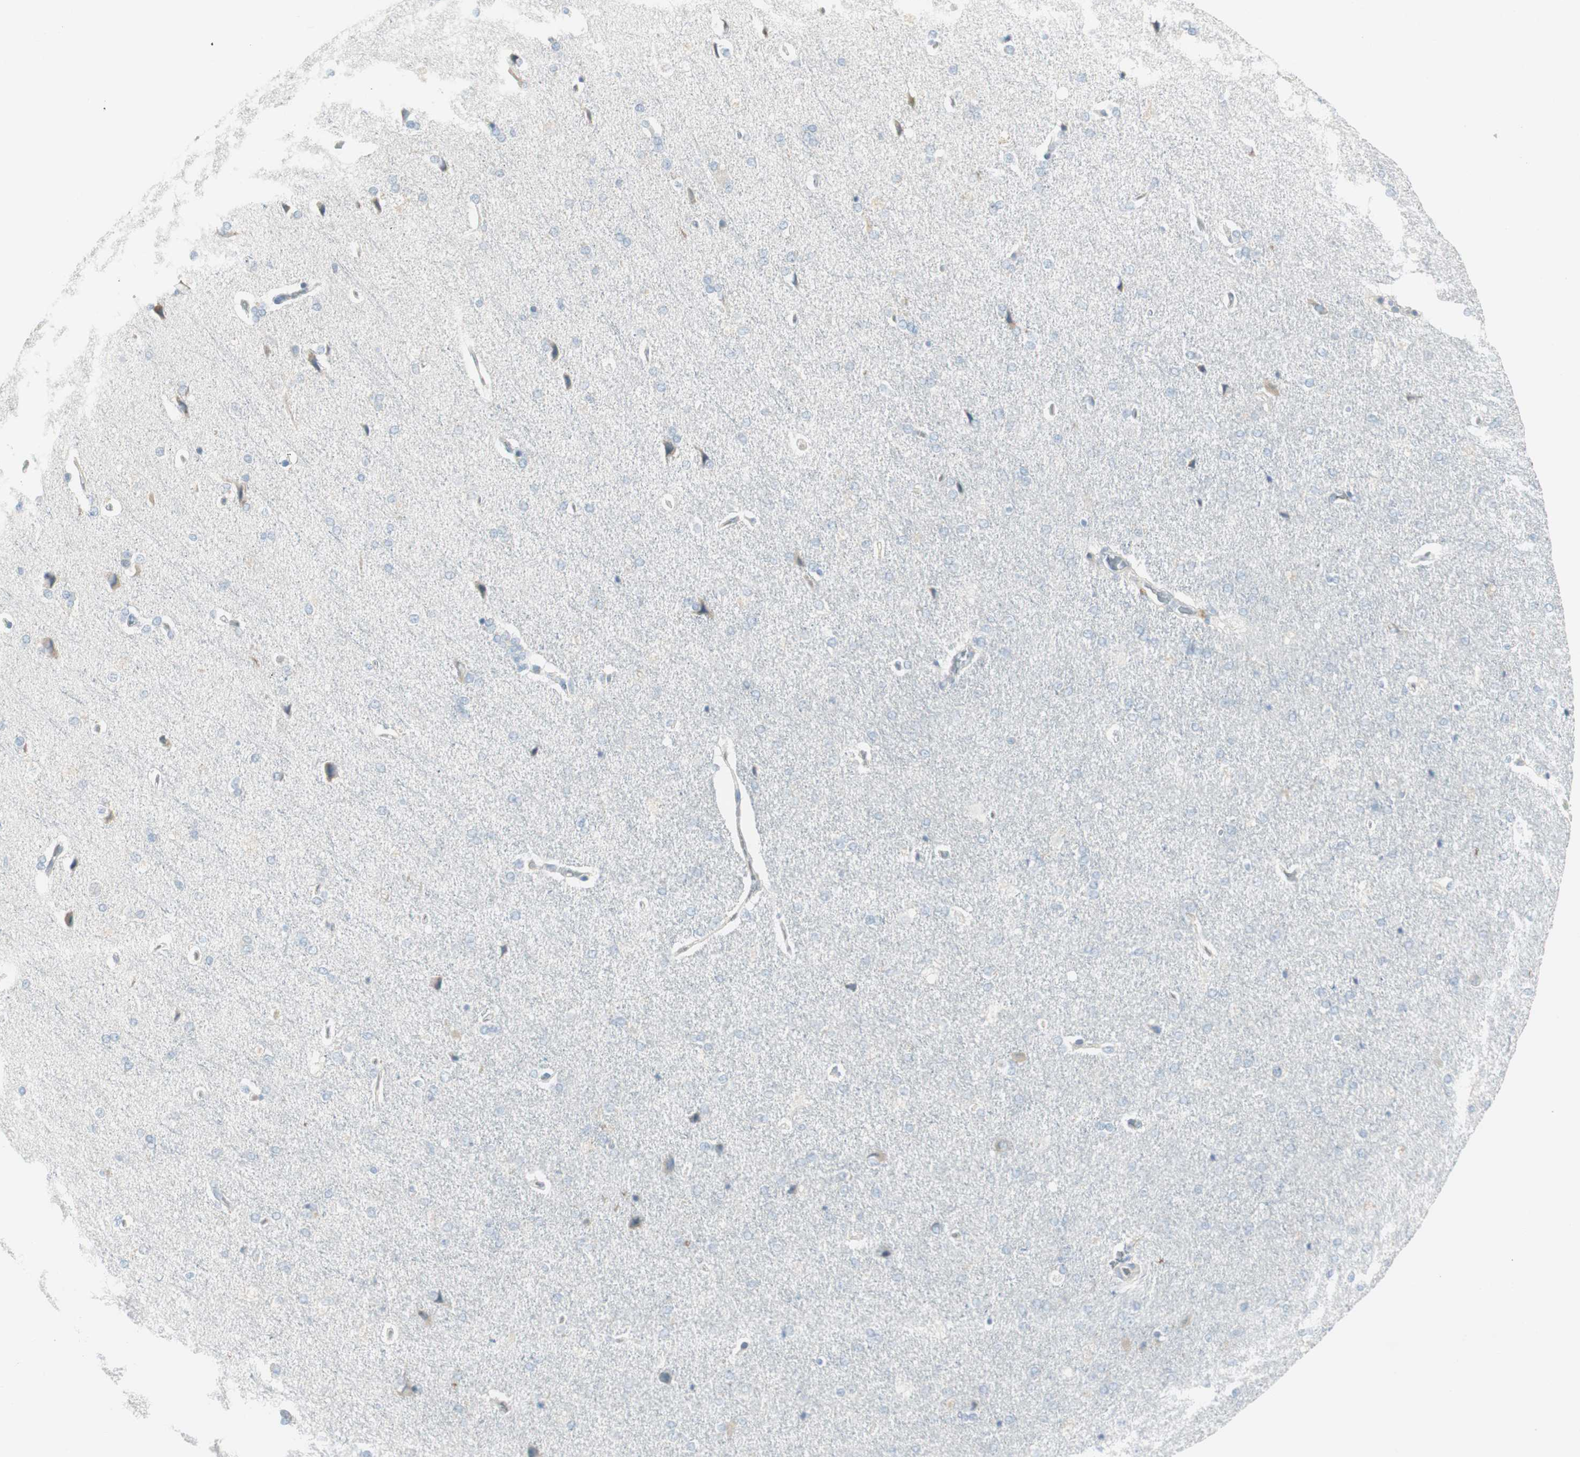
{"staining": {"intensity": "negative", "quantity": "none", "location": "none"}, "tissue": "cerebral cortex", "cell_type": "Endothelial cells", "image_type": "normal", "snomed": [{"axis": "morphology", "description": "Normal tissue, NOS"}, {"axis": "topography", "description": "Cerebral cortex"}], "caption": "Immunohistochemistry micrograph of unremarkable cerebral cortex: cerebral cortex stained with DAB (3,3'-diaminobenzidine) displays no significant protein staining in endothelial cells.", "gene": "EVA1A", "patient": {"sex": "male", "age": 62}}